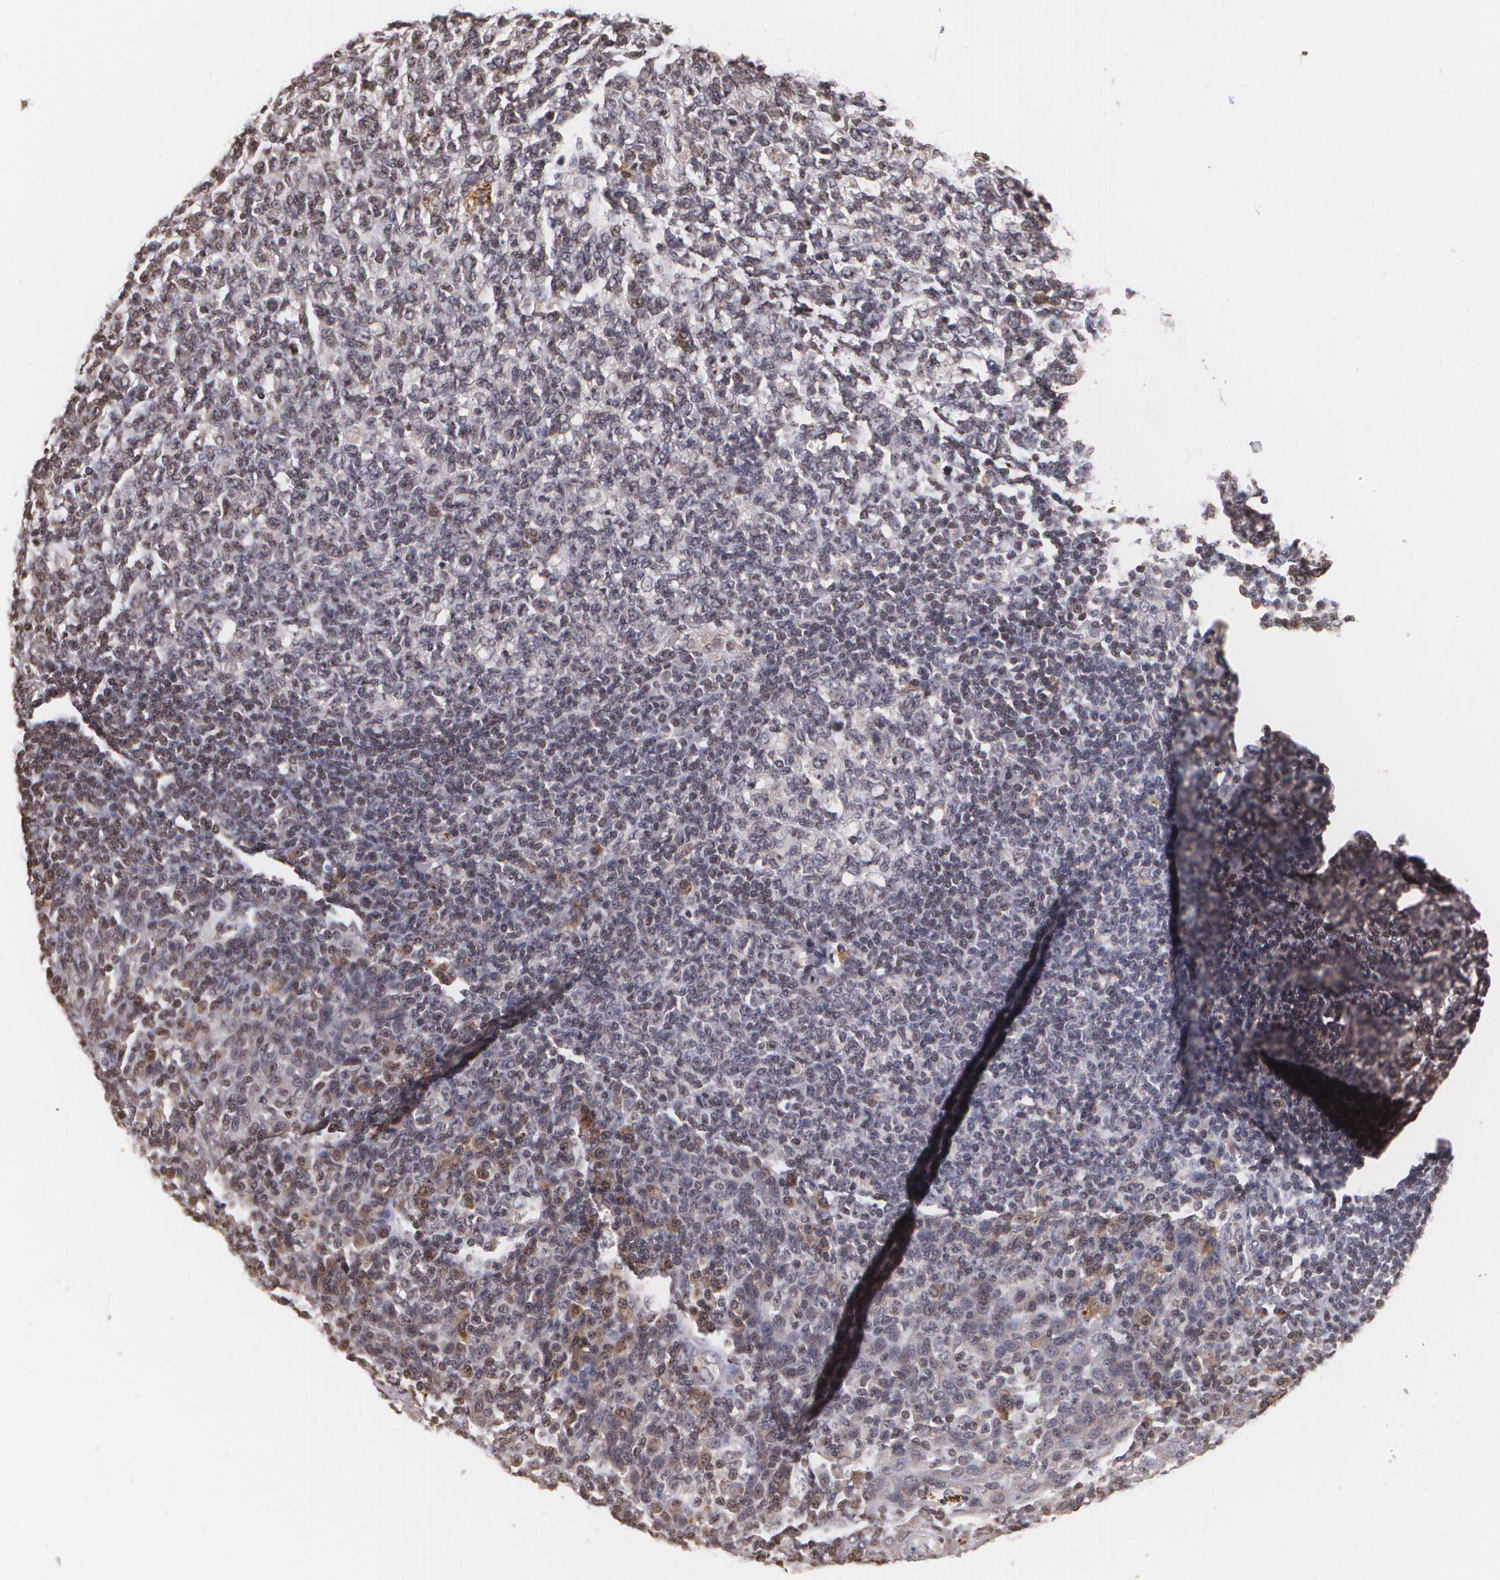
{"staining": {"intensity": "weak", "quantity": "<25%", "location": "nuclear"}, "tissue": "tonsil", "cell_type": "Germinal center cells", "image_type": "normal", "snomed": [{"axis": "morphology", "description": "Normal tissue, NOS"}, {"axis": "topography", "description": "Tonsil"}], "caption": "Immunohistochemical staining of normal tonsil shows no significant staining in germinal center cells. (DAB (3,3'-diaminobenzidine) immunohistochemistry with hematoxylin counter stain).", "gene": "VAV3", "patient": {"sex": "male", "age": 6}}